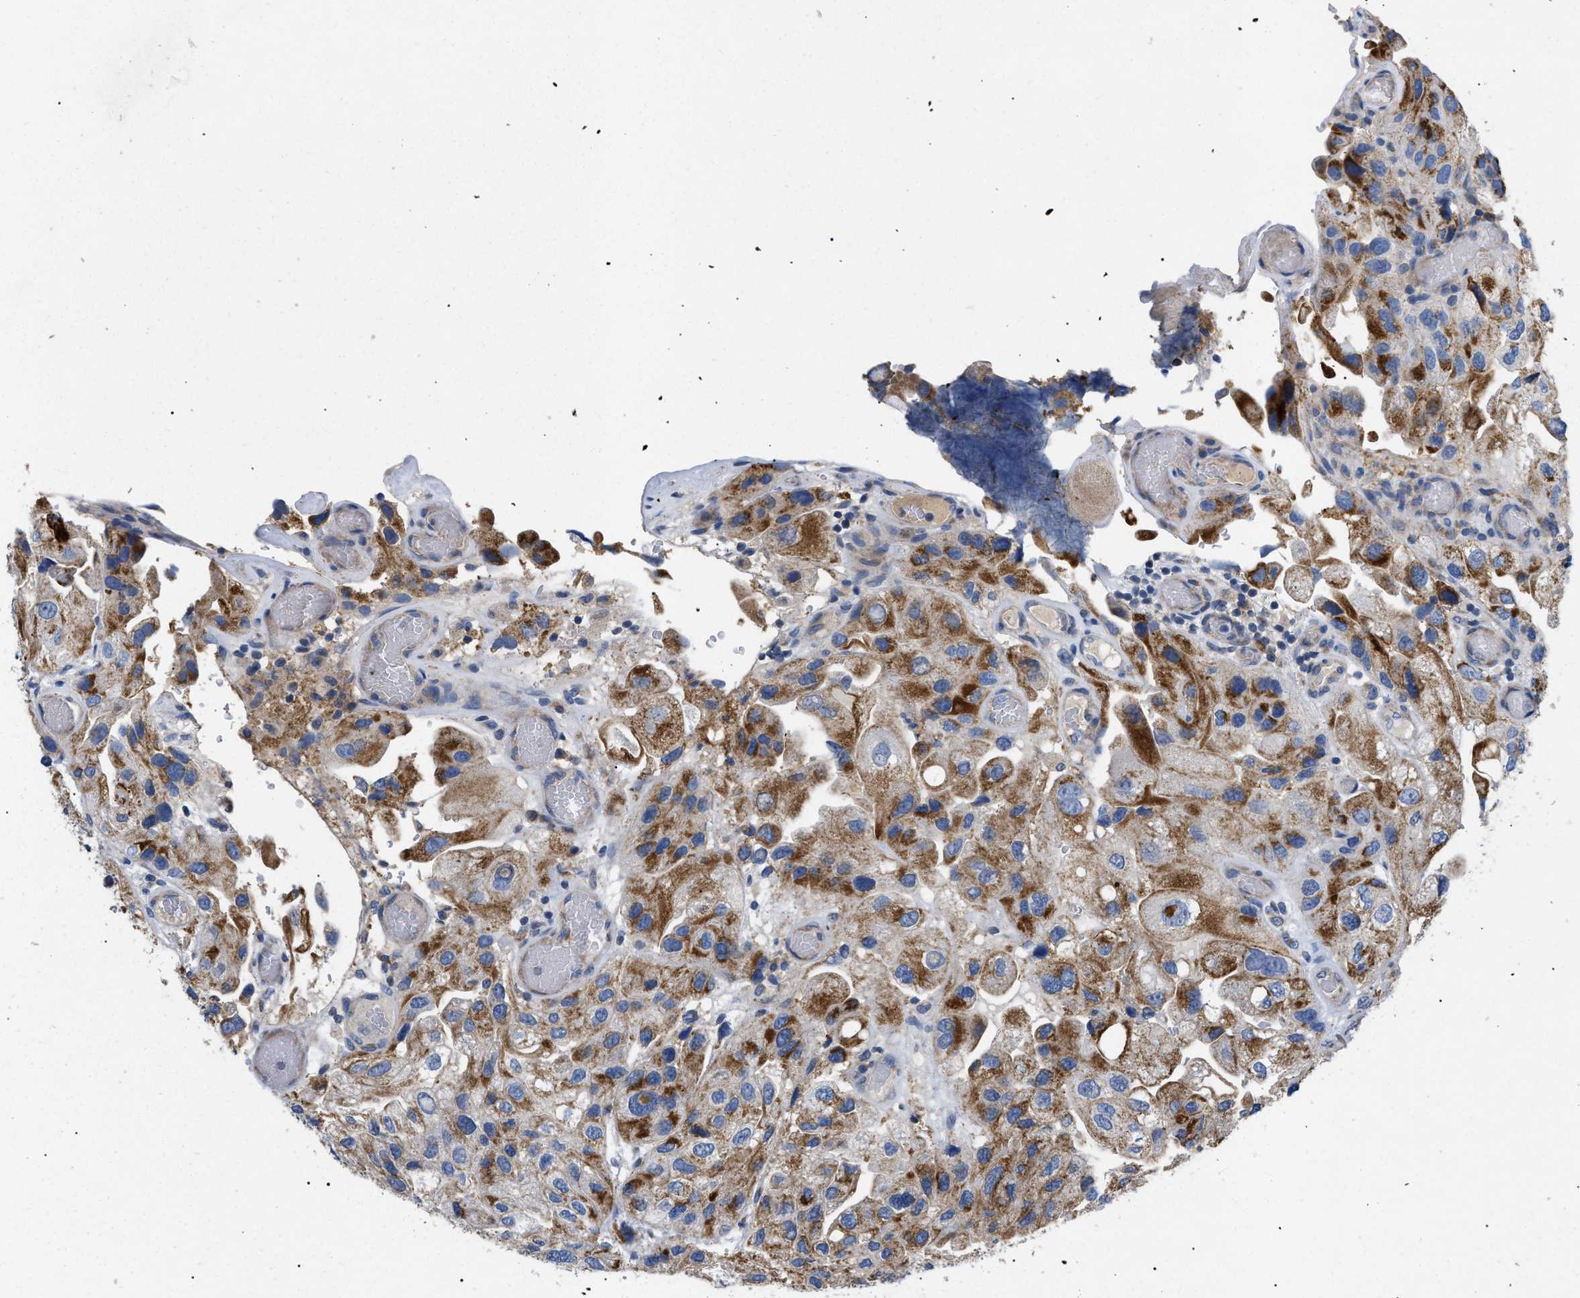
{"staining": {"intensity": "moderate", "quantity": ">75%", "location": "cytoplasmic/membranous"}, "tissue": "urothelial cancer", "cell_type": "Tumor cells", "image_type": "cancer", "snomed": [{"axis": "morphology", "description": "Urothelial carcinoma, High grade"}, {"axis": "topography", "description": "Urinary bladder"}], "caption": "Urothelial carcinoma (high-grade) stained with IHC reveals moderate cytoplasmic/membranous positivity in approximately >75% of tumor cells.", "gene": "TOMM6", "patient": {"sex": "female", "age": 64}}